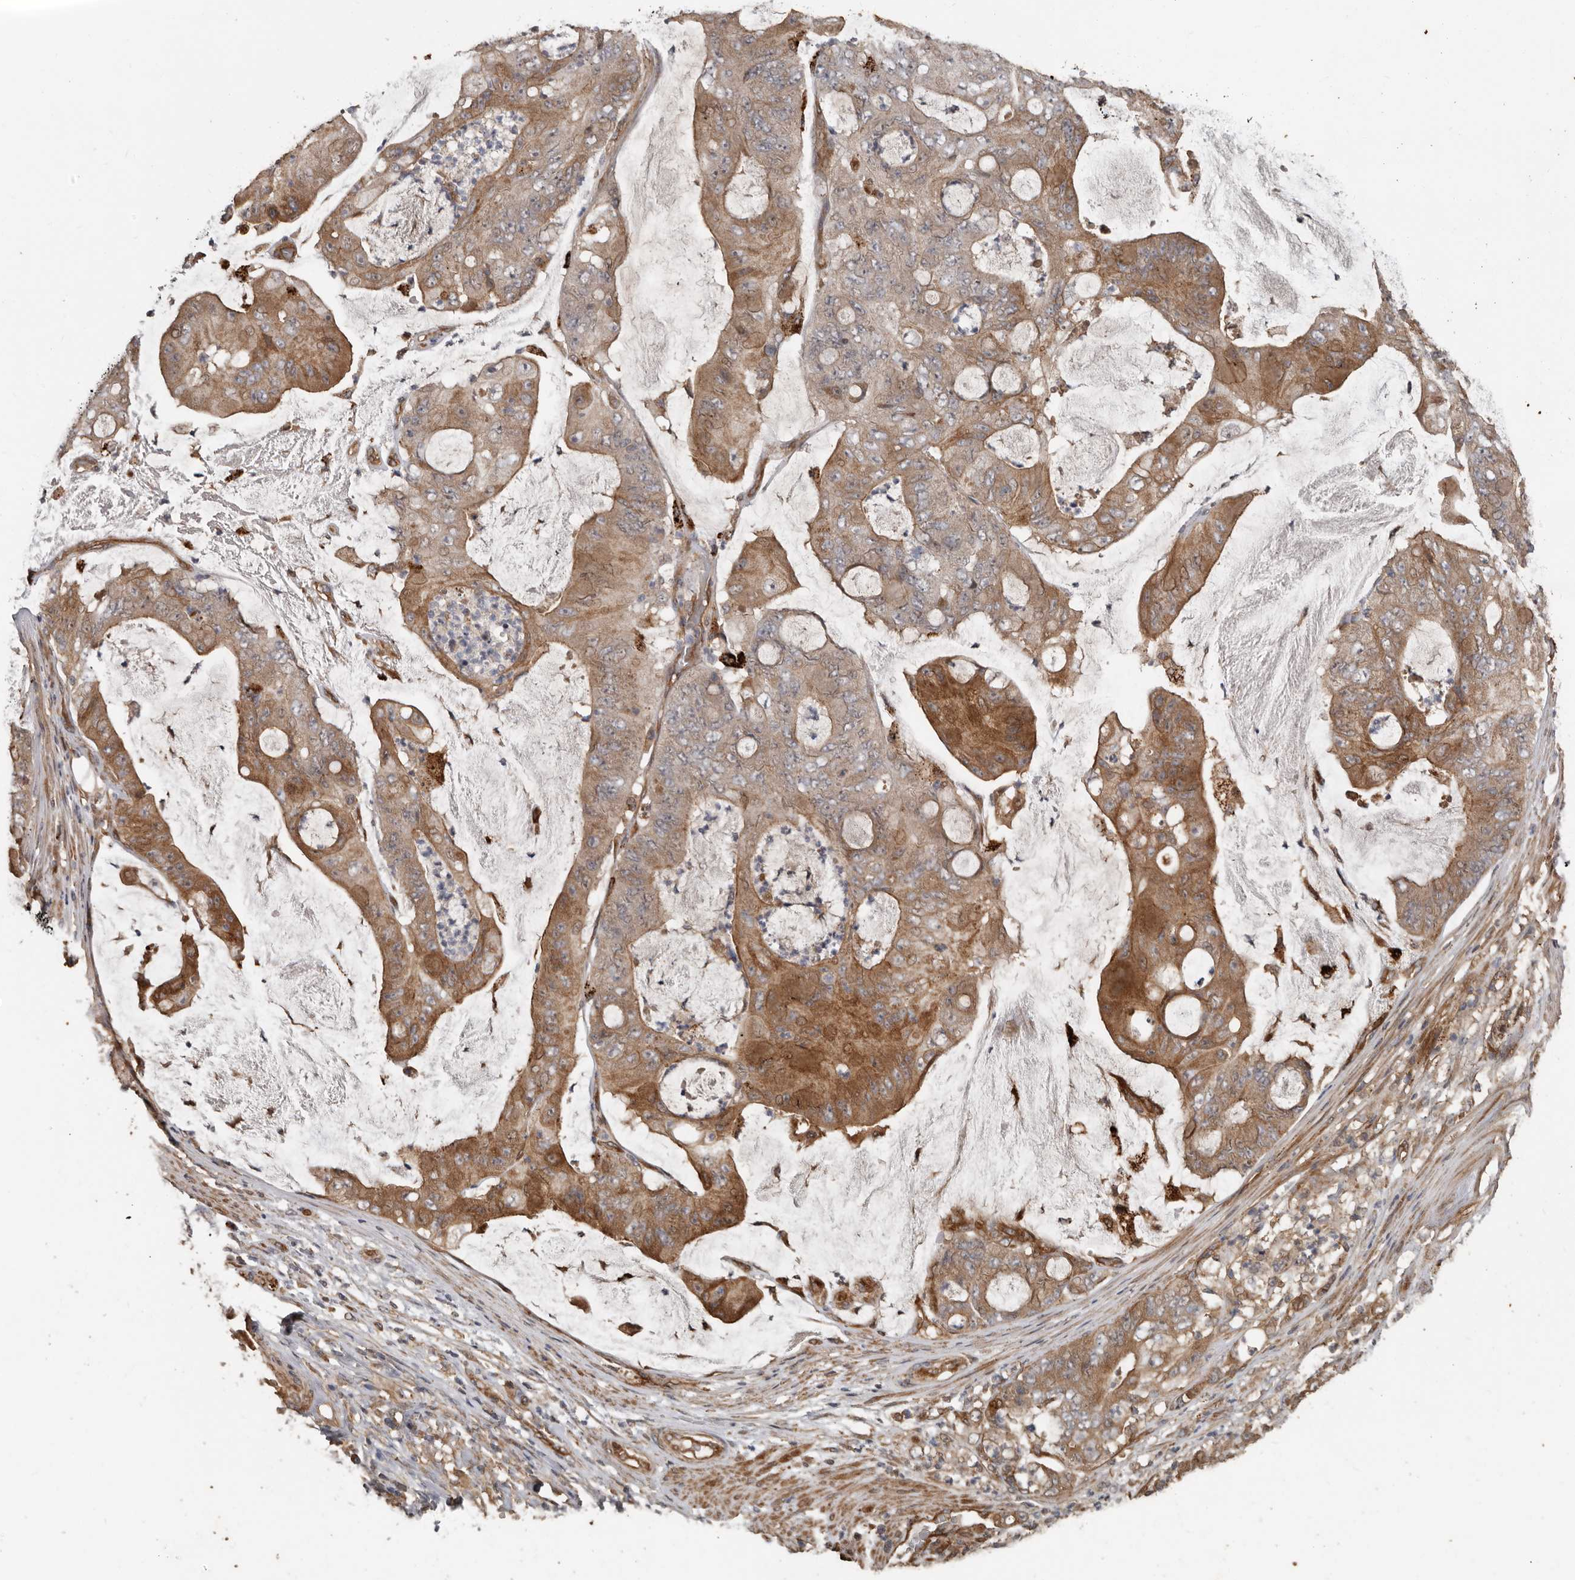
{"staining": {"intensity": "moderate", "quantity": ">75%", "location": "cytoplasmic/membranous"}, "tissue": "stomach cancer", "cell_type": "Tumor cells", "image_type": "cancer", "snomed": [{"axis": "morphology", "description": "Adenocarcinoma, NOS"}, {"axis": "topography", "description": "Stomach"}], "caption": "Tumor cells reveal moderate cytoplasmic/membranous staining in about >75% of cells in stomach cancer.", "gene": "EXOC3L1", "patient": {"sex": "female", "age": 73}}